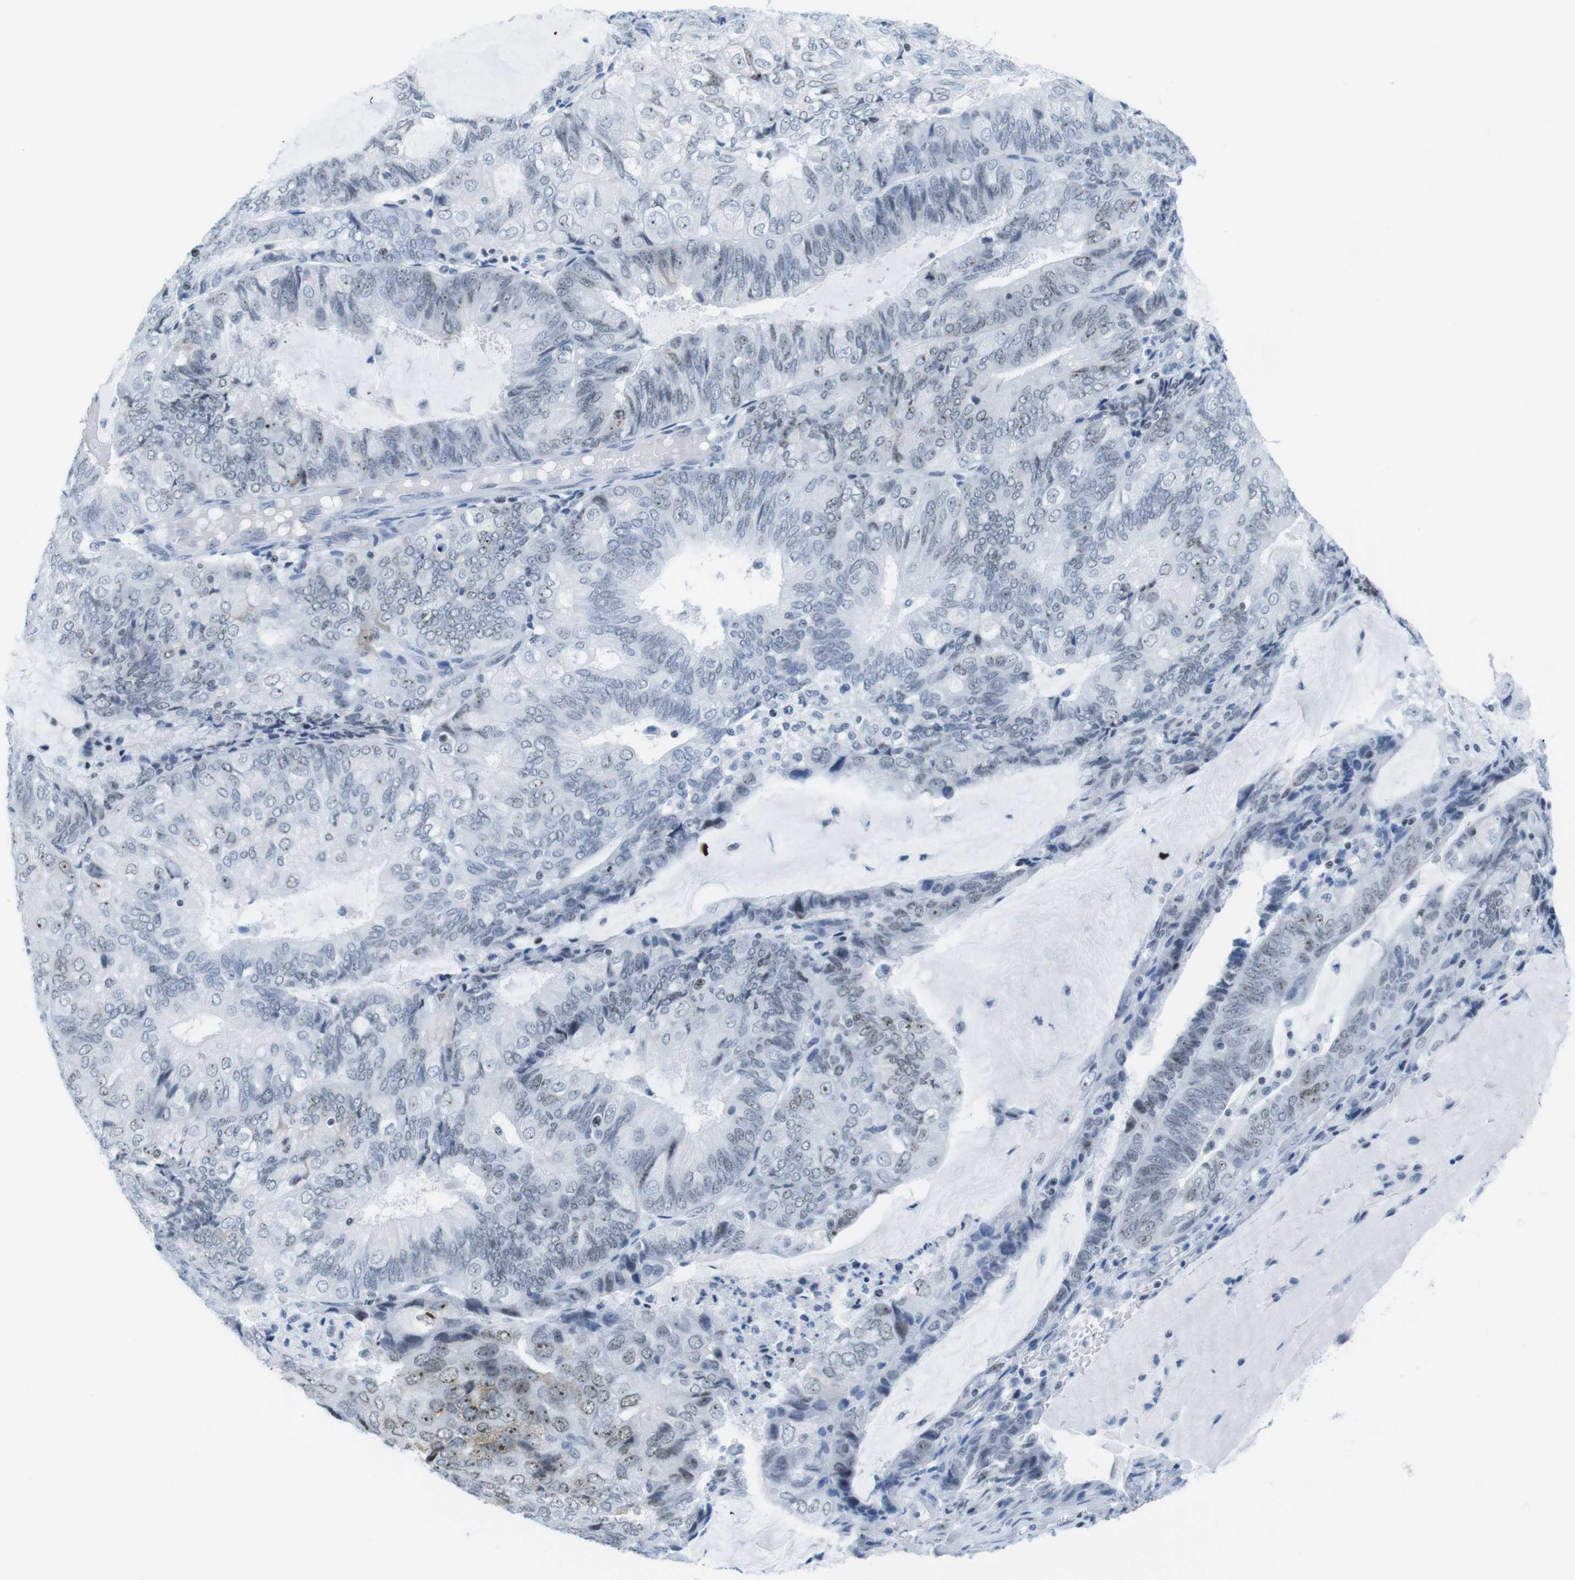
{"staining": {"intensity": "weak", "quantity": "25%-75%", "location": "nuclear"}, "tissue": "endometrial cancer", "cell_type": "Tumor cells", "image_type": "cancer", "snomed": [{"axis": "morphology", "description": "Adenocarcinoma, NOS"}, {"axis": "topography", "description": "Endometrium"}], "caption": "DAB immunohistochemical staining of human endometrial cancer (adenocarcinoma) displays weak nuclear protein expression in about 25%-75% of tumor cells.", "gene": "NIFK", "patient": {"sex": "female", "age": 81}}